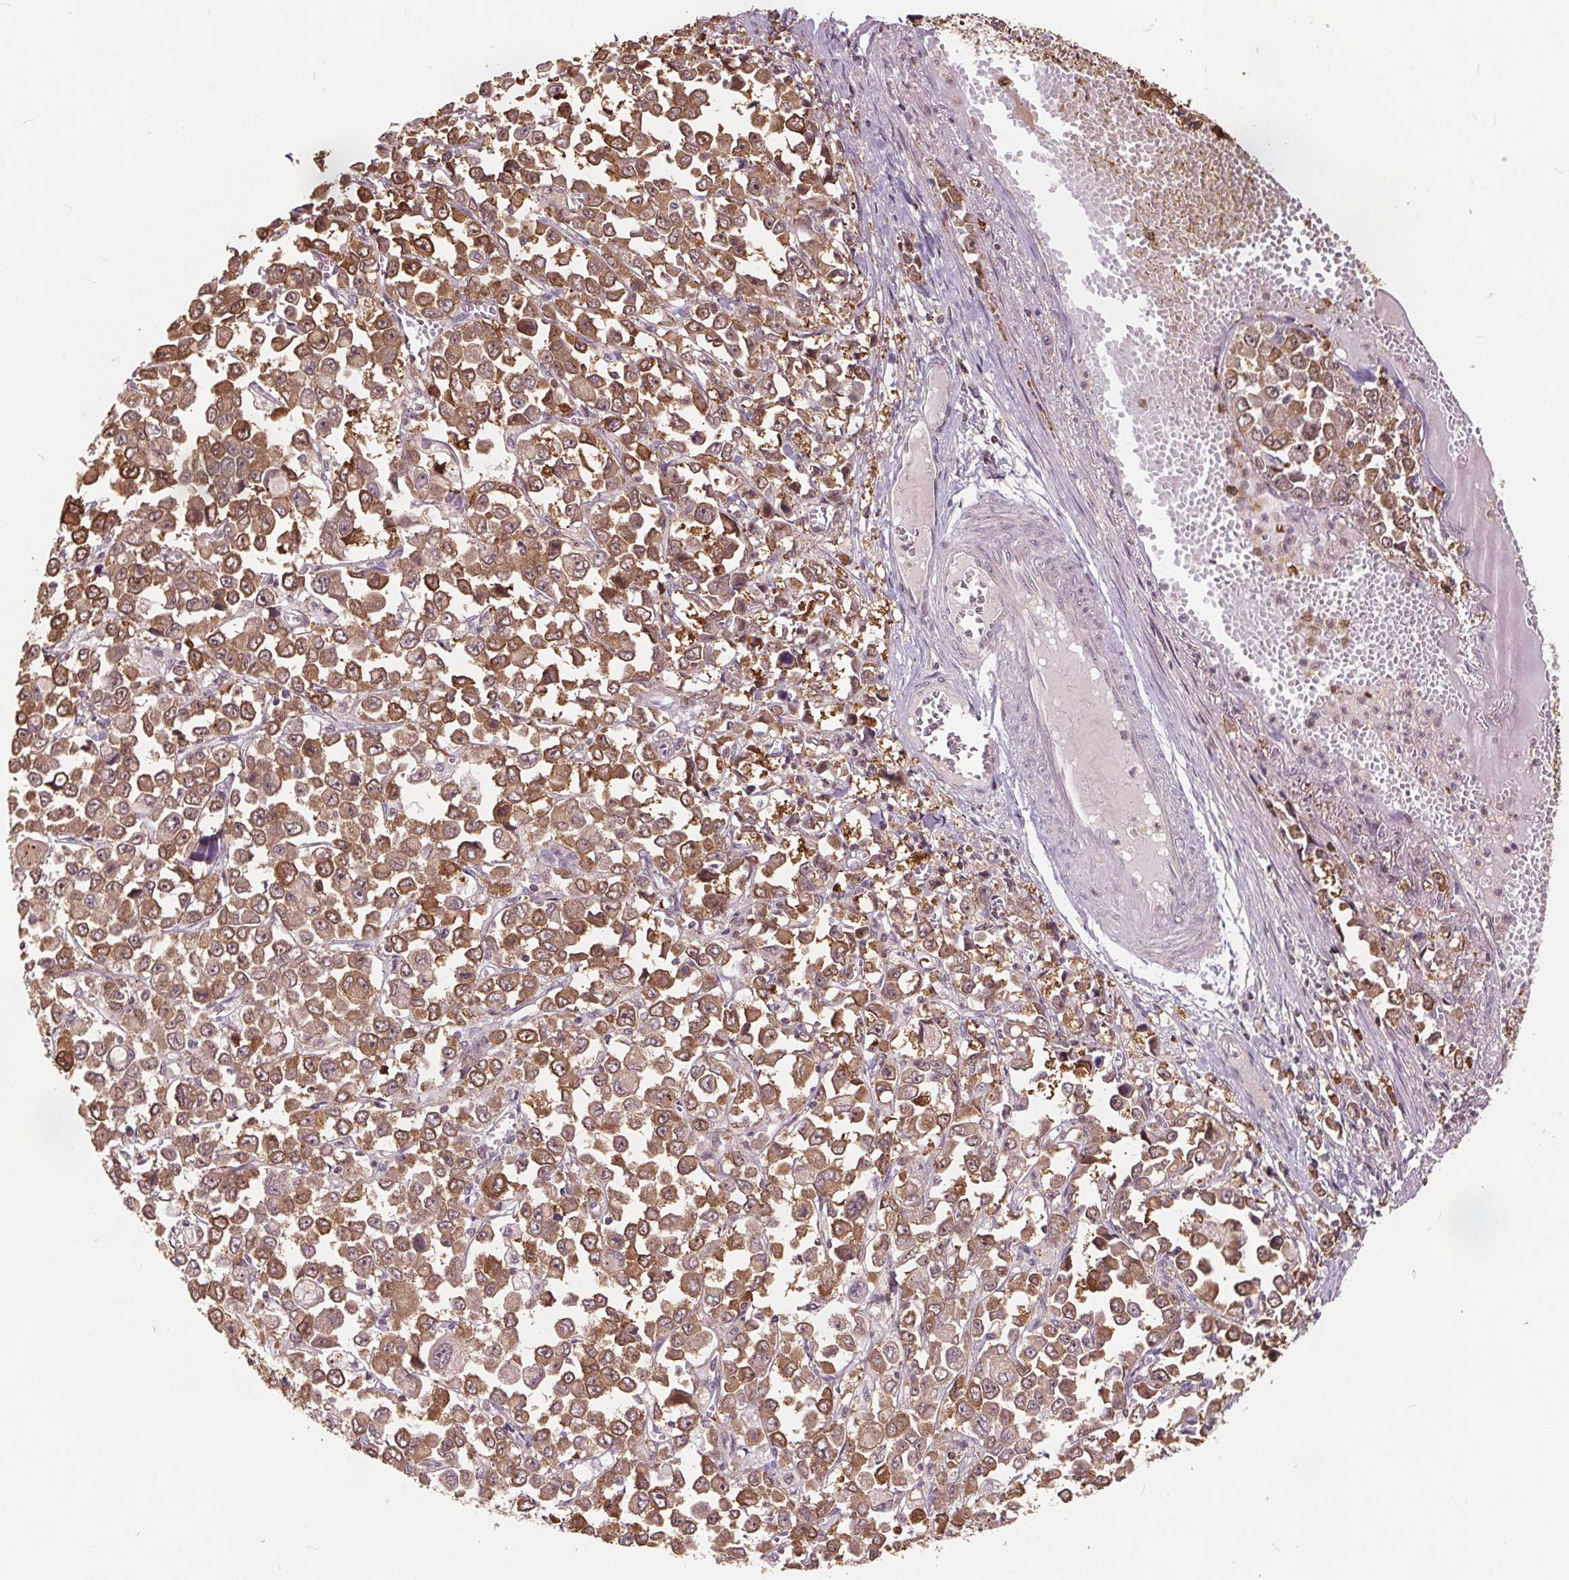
{"staining": {"intensity": "moderate", "quantity": ">75%", "location": "cytoplasmic/membranous,nuclear"}, "tissue": "stomach cancer", "cell_type": "Tumor cells", "image_type": "cancer", "snomed": [{"axis": "morphology", "description": "Adenocarcinoma, NOS"}, {"axis": "topography", "description": "Stomach, upper"}], "caption": "Adenocarcinoma (stomach) stained with a protein marker reveals moderate staining in tumor cells.", "gene": "HIF1AN", "patient": {"sex": "male", "age": 70}}